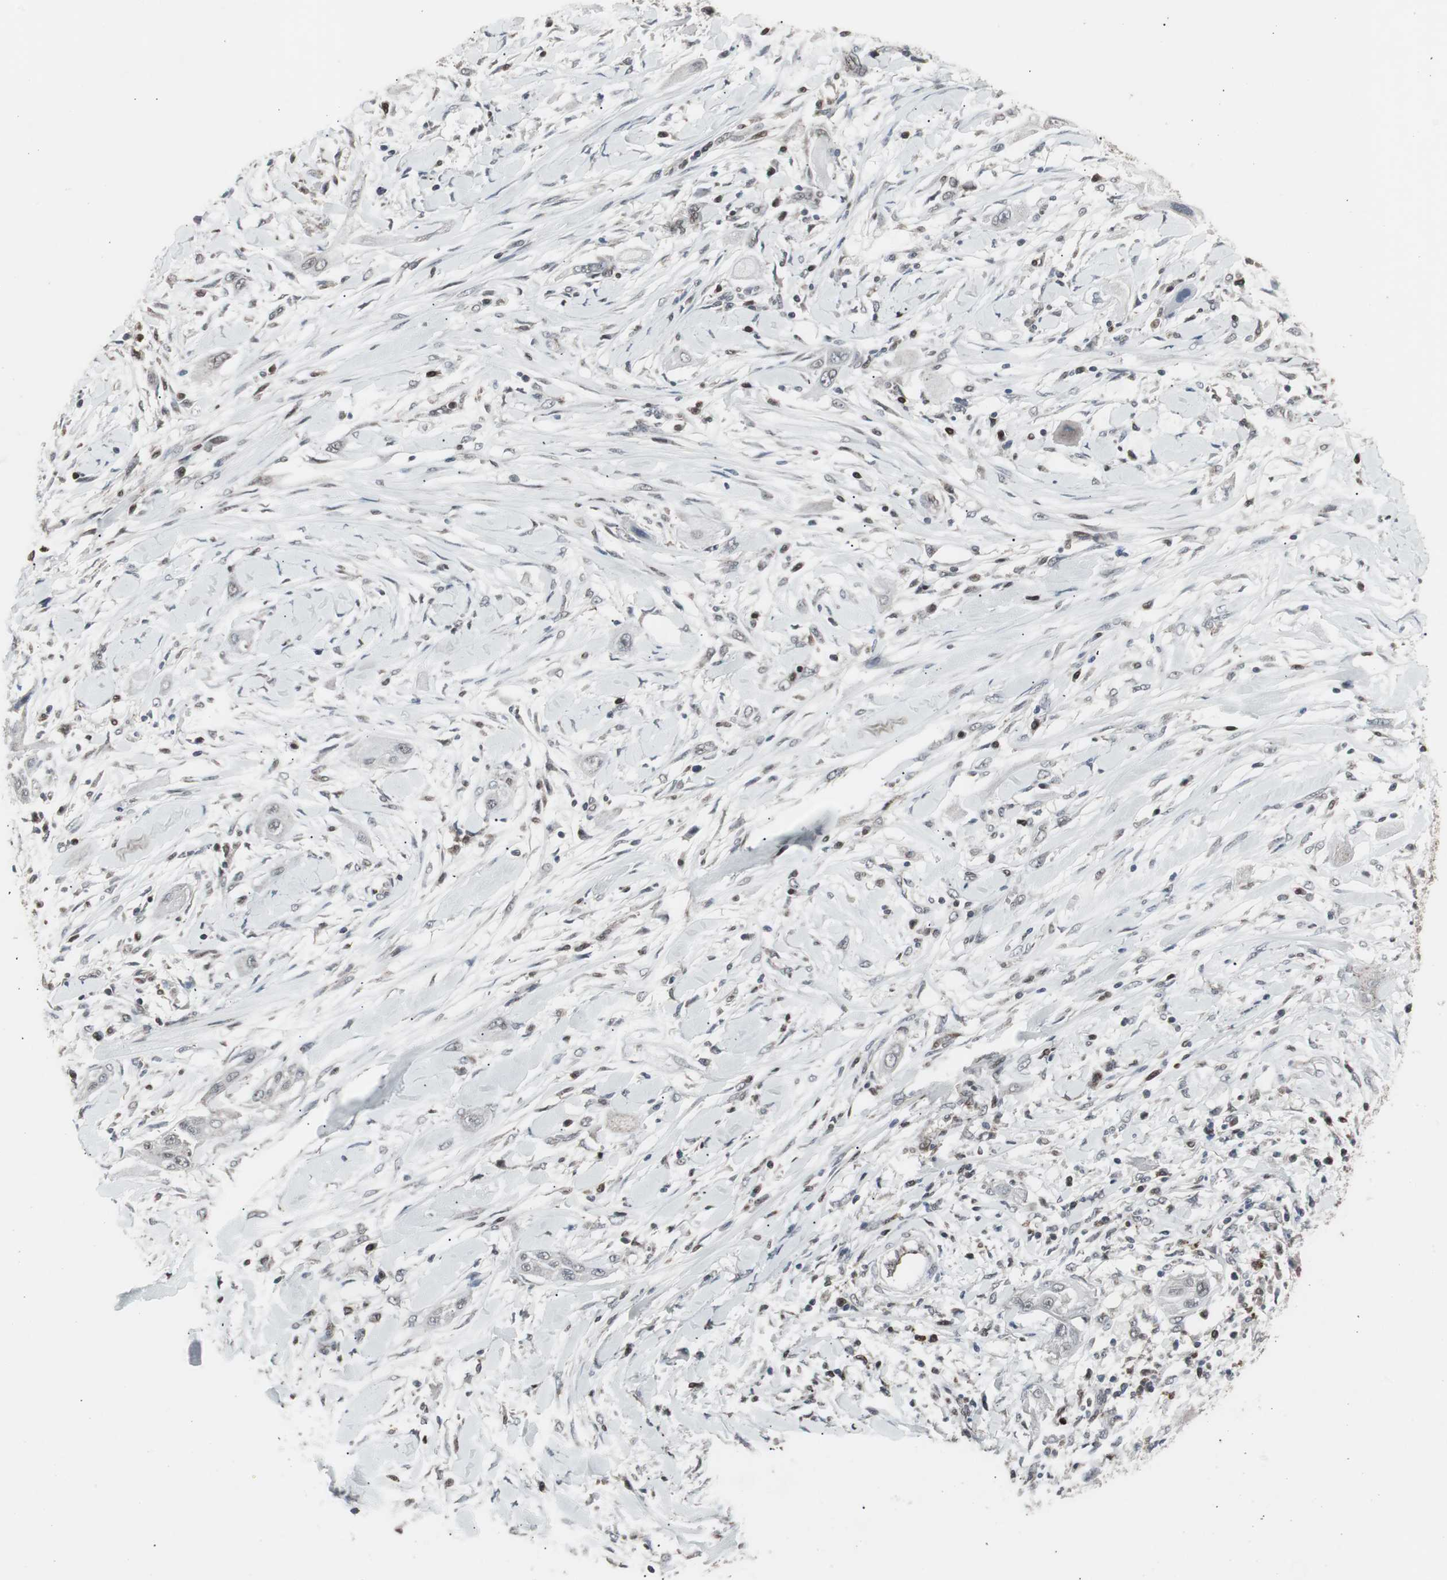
{"staining": {"intensity": "weak", "quantity": "25%-75%", "location": "nuclear"}, "tissue": "lung cancer", "cell_type": "Tumor cells", "image_type": "cancer", "snomed": [{"axis": "morphology", "description": "Squamous cell carcinoma, NOS"}, {"axis": "topography", "description": "Lung"}], "caption": "Tumor cells exhibit weak nuclear staining in approximately 25%-75% of cells in lung cancer (squamous cell carcinoma).", "gene": "RXRA", "patient": {"sex": "female", "age": 47}}